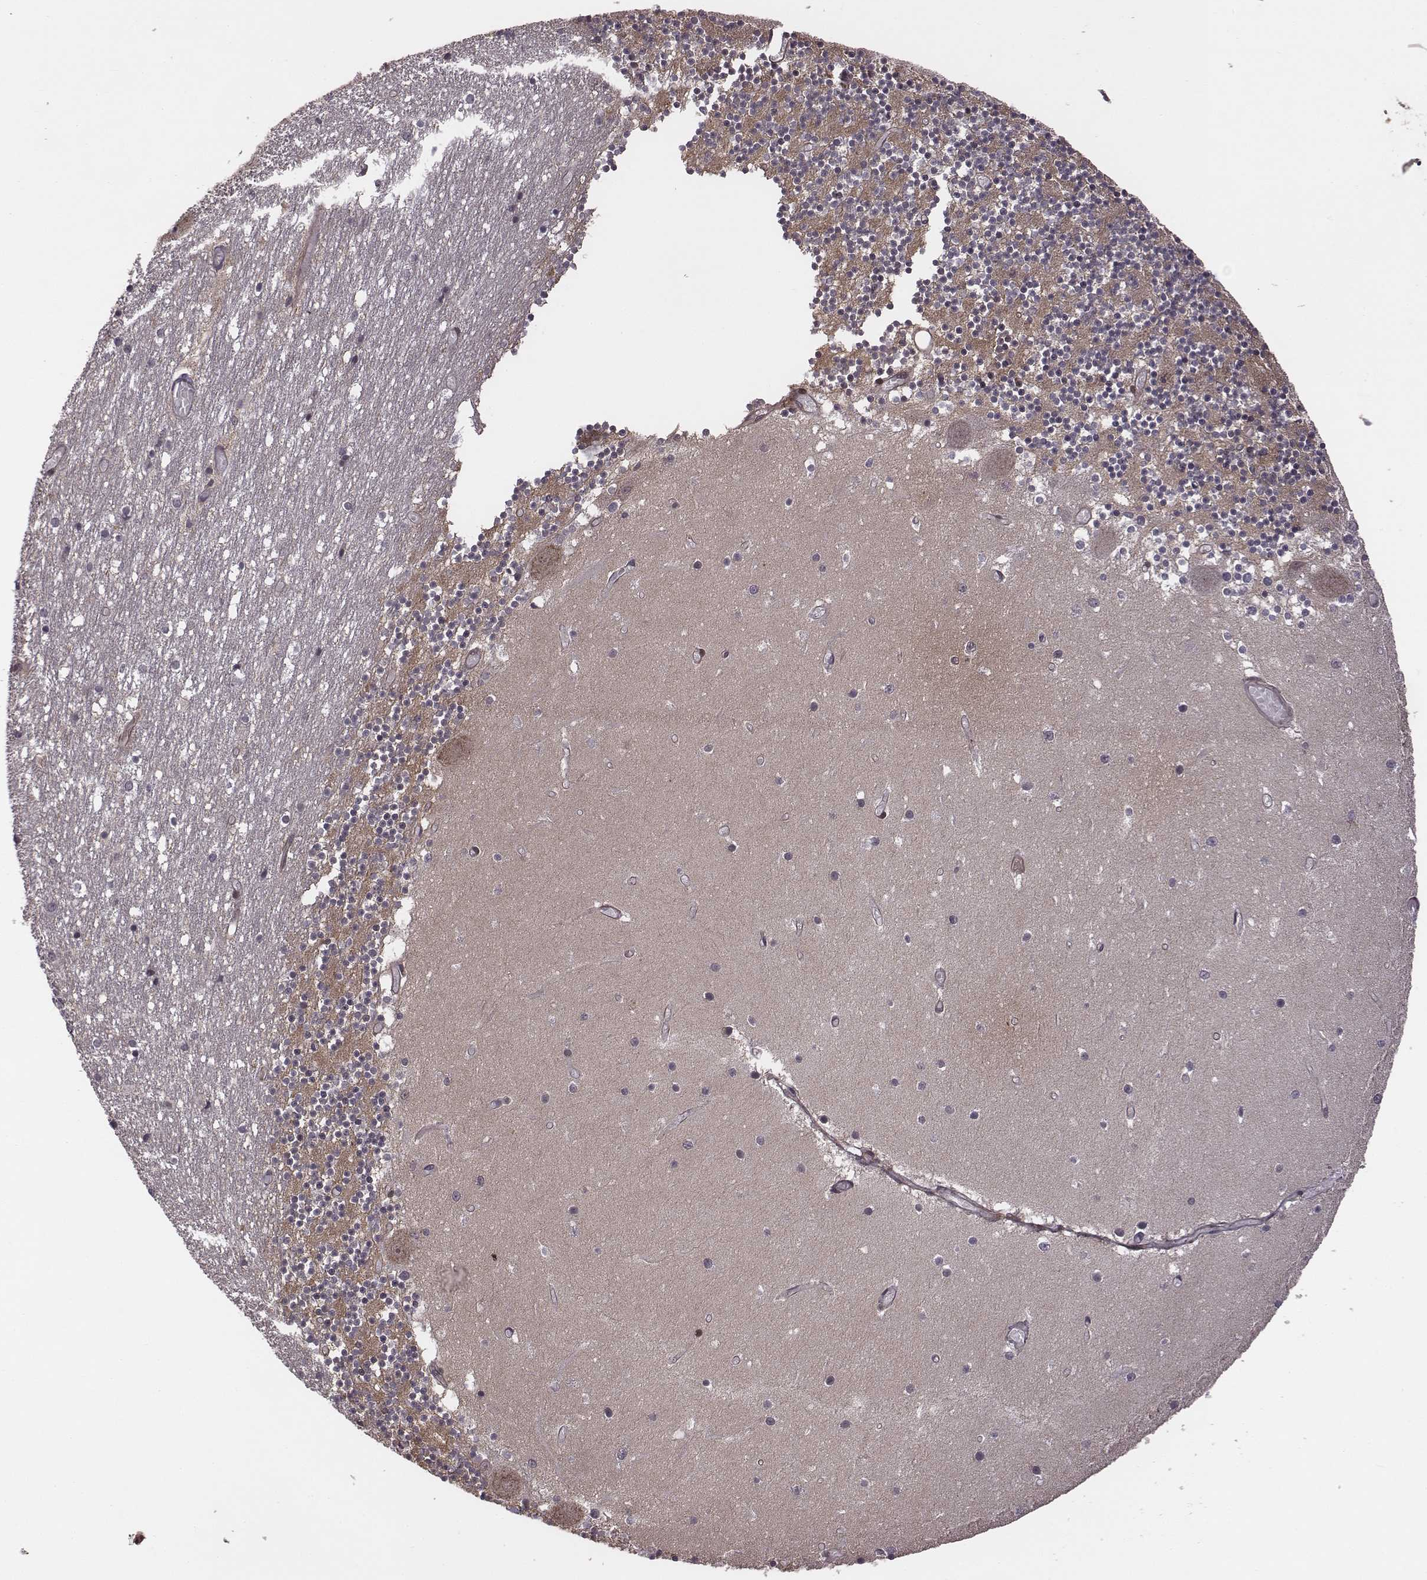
{"staining": {"intensity": "negative", "quantity": "none", "location": "none"}, "tissue": "cerebellum", "cell_type": "Cells in granular layer", "image_type": "normal", "snomed": [{"axis": "morphology", "description": "Normal tissue, NOS"}, {"axis": "topography", "description": "Cerebellum"}], "caption": "Immunohistochemistry photomicrograph of unremarkable human cerebellum stained for a protein (brown), which displays no positivity in cells in granular layer.", "gene": "RPL3", "patient": {"sex": "female", "age": 28}}